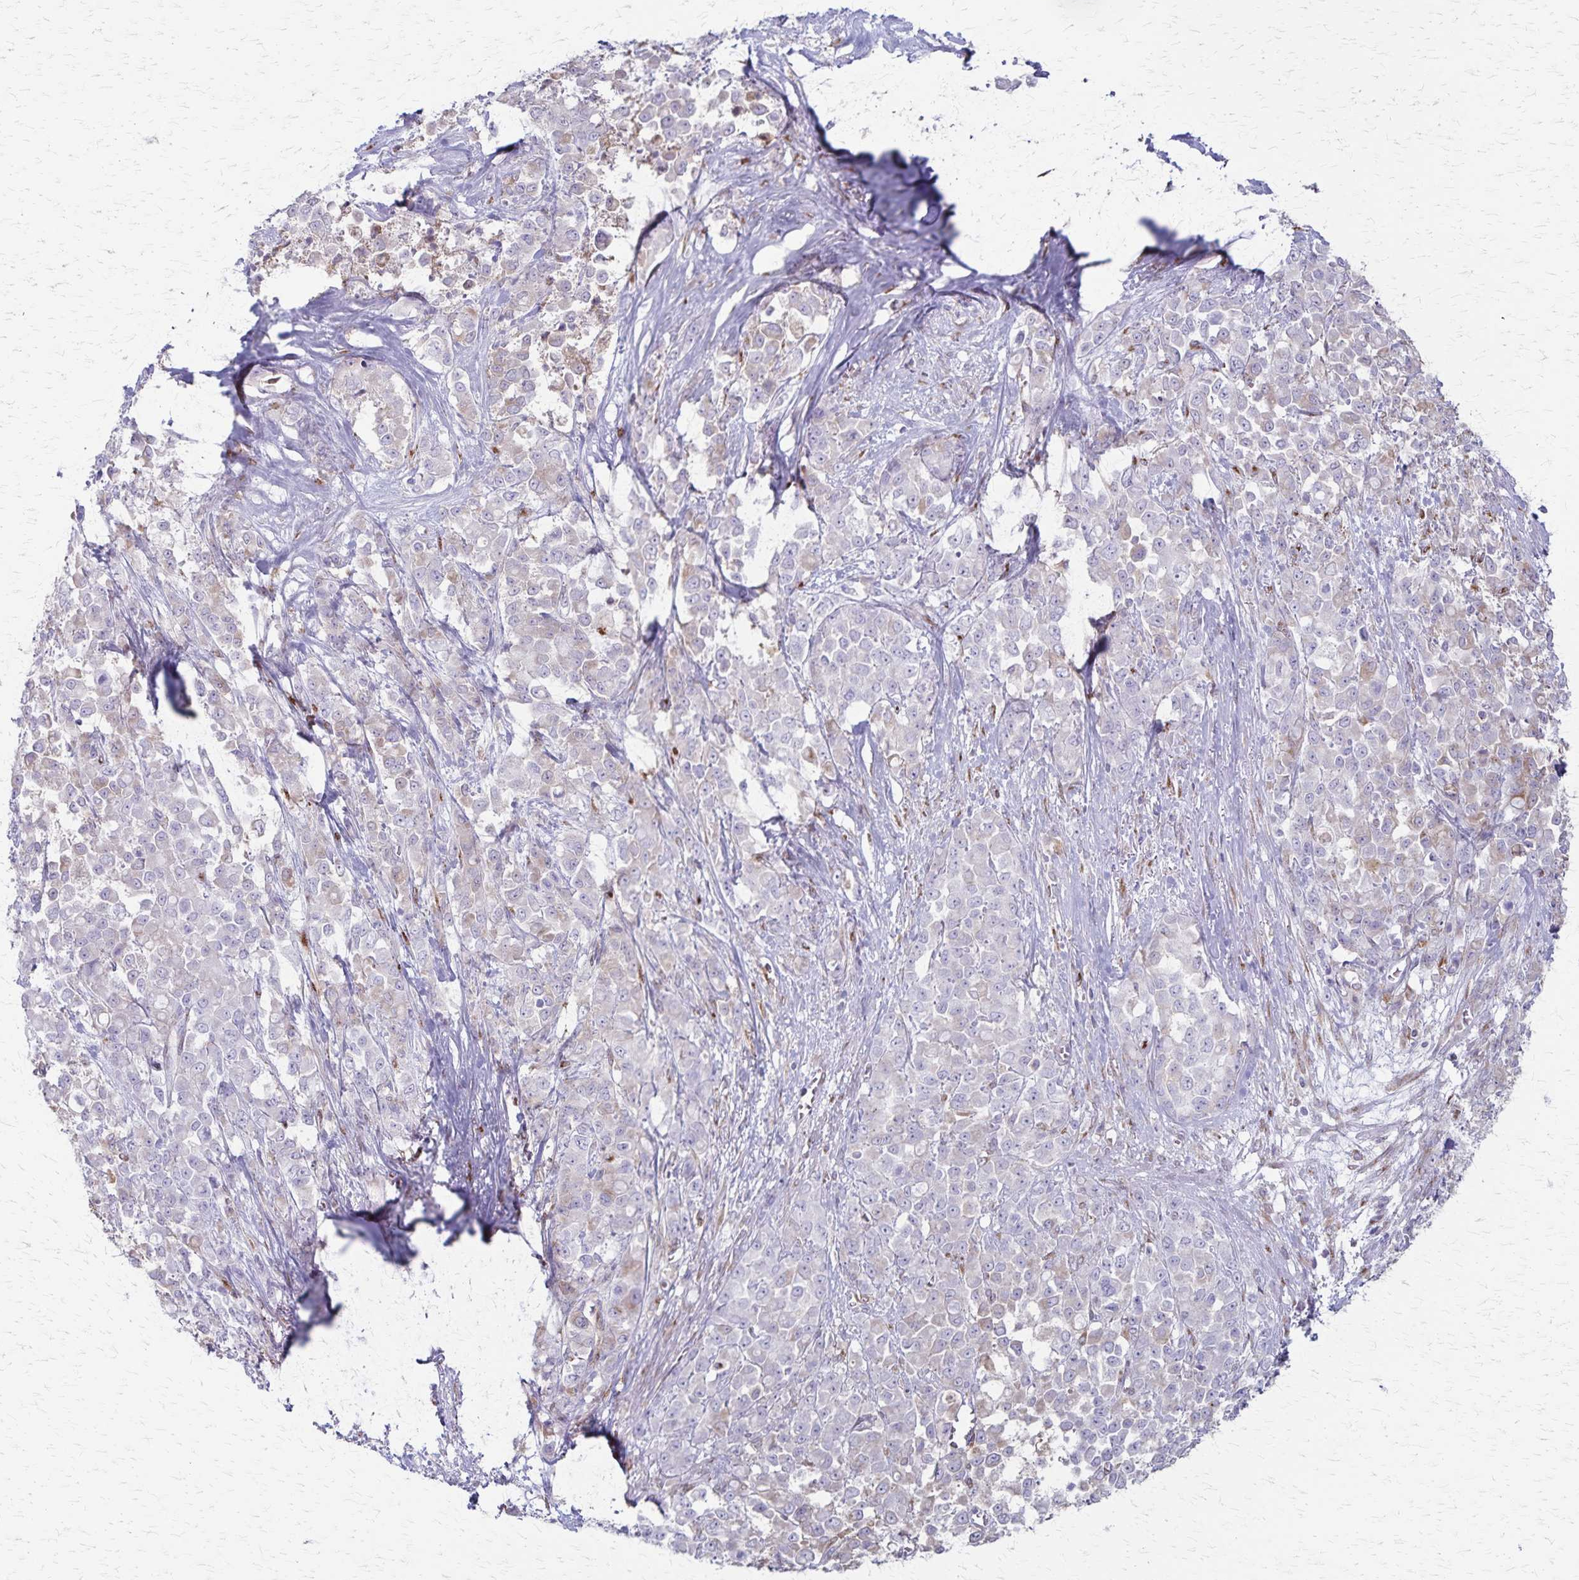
{"staining": {"intensity": "negative", "quantity": "none", "location": "none"}, "tissue": "stomach cancer", "cell_type": "Tumor cells", "image_type": "cancer", "snomed": [{"axis": "morphology", "description": "Adenocarcinoma, NOS"}, {"axis": "topography", "description": "Stomach"}], "caption": "IHC of human stomach adenocarcinoma reveals no expression in tumor cells.", "gene": "MCFD2", "patient": {"sex": "female", "age": 76}}